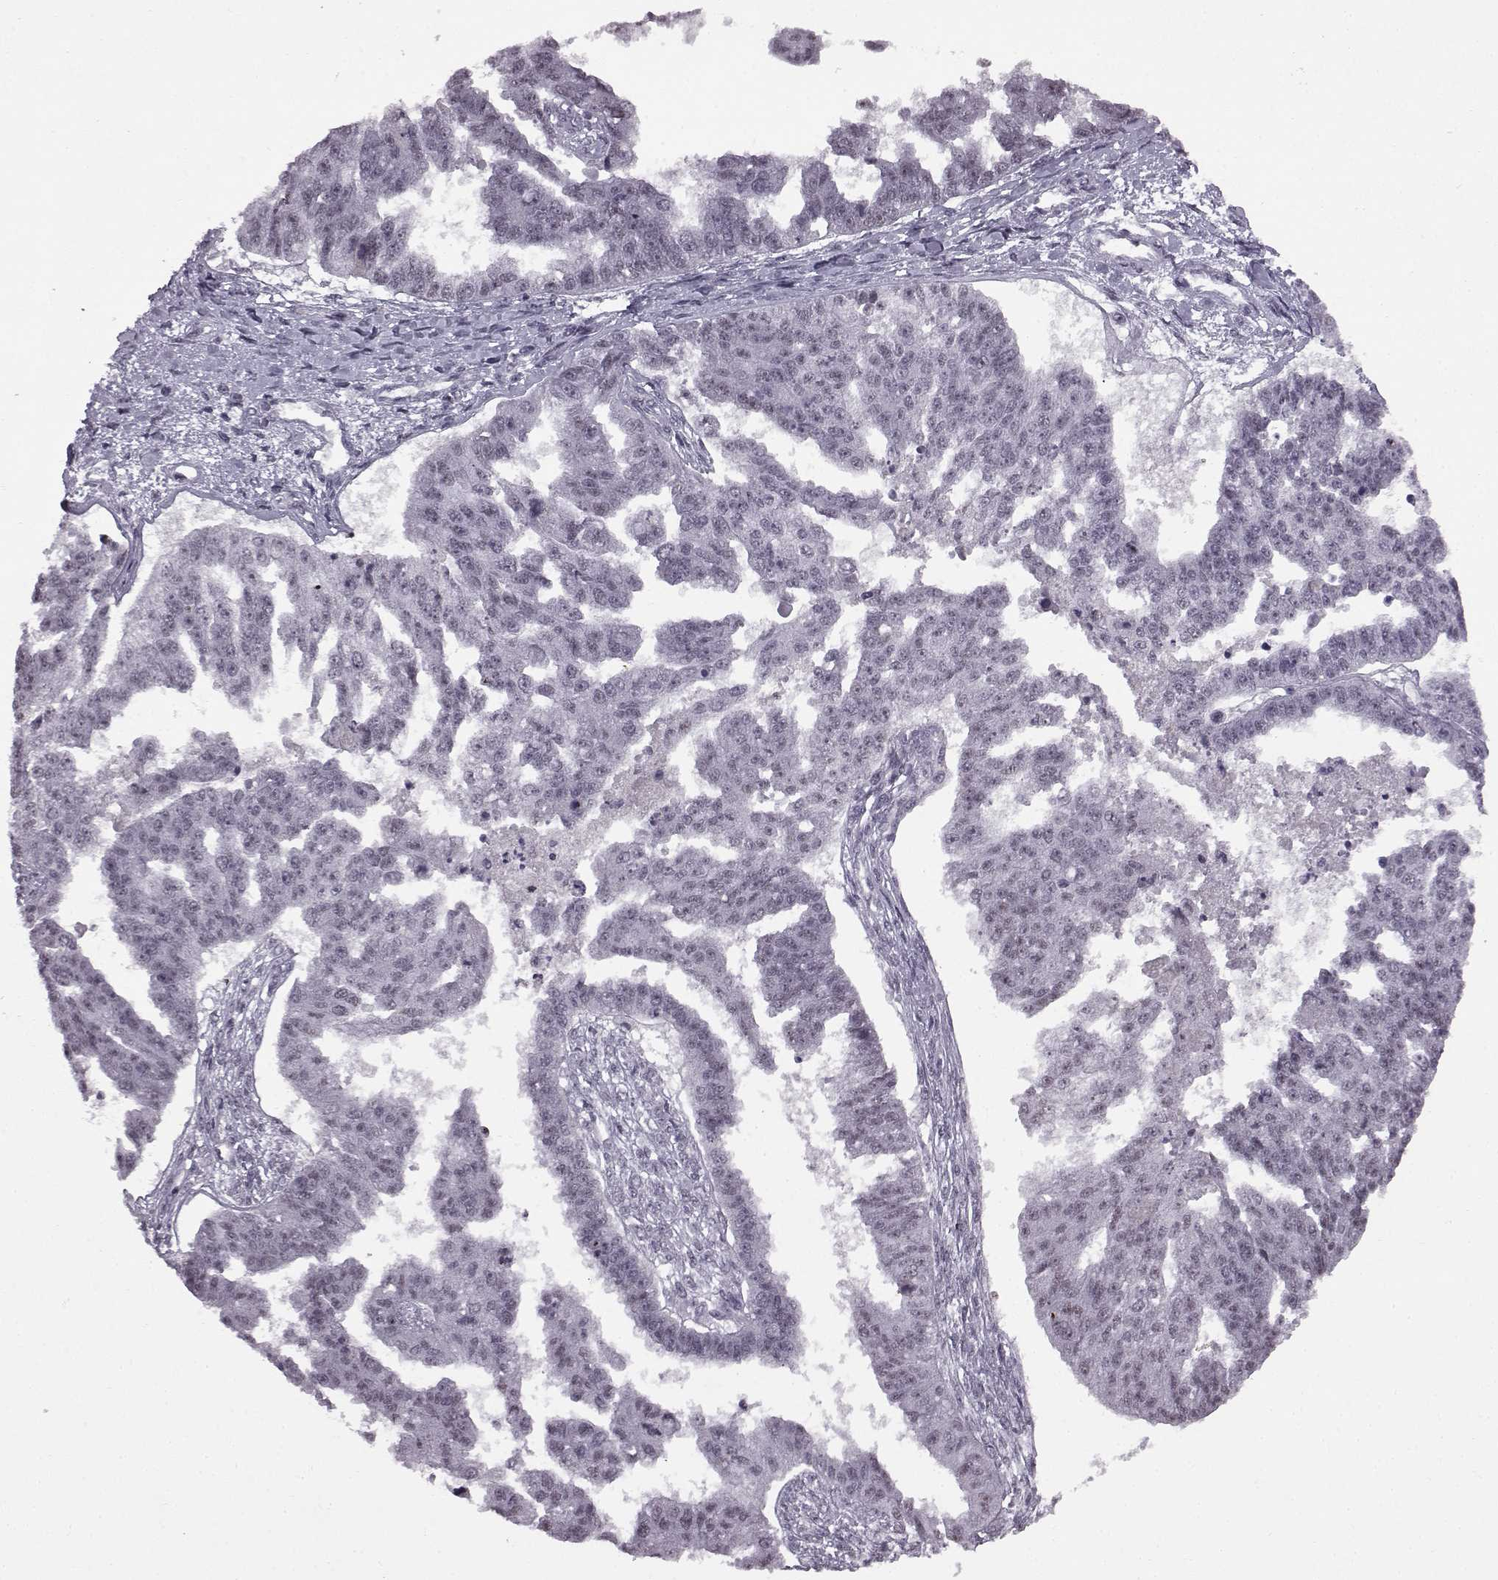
{"staining": {"intensity": "negative", "quantity": "none", "location": "none"}, "tissue": "ovarian cancer", "cell_type": "Tumor cells", "image_type": "cancer", "snomed": [{"axis": "morphology", "description": "Cystadenocarcinoma, serous, NOS"}, {"axis": "topography", "description": "Ovary"}], "caption": "There is no significant expression in tumor cells of ovarian cancer (serous cystadenocarcinoma). The staining was performed using DAB to visualize the protein expression in brown, while the nuclei were stained in blue with hematoxylin (Magnification: 20x).", "gene": "SLC28A2", "patient": {"sex": "female", "age": 58}}